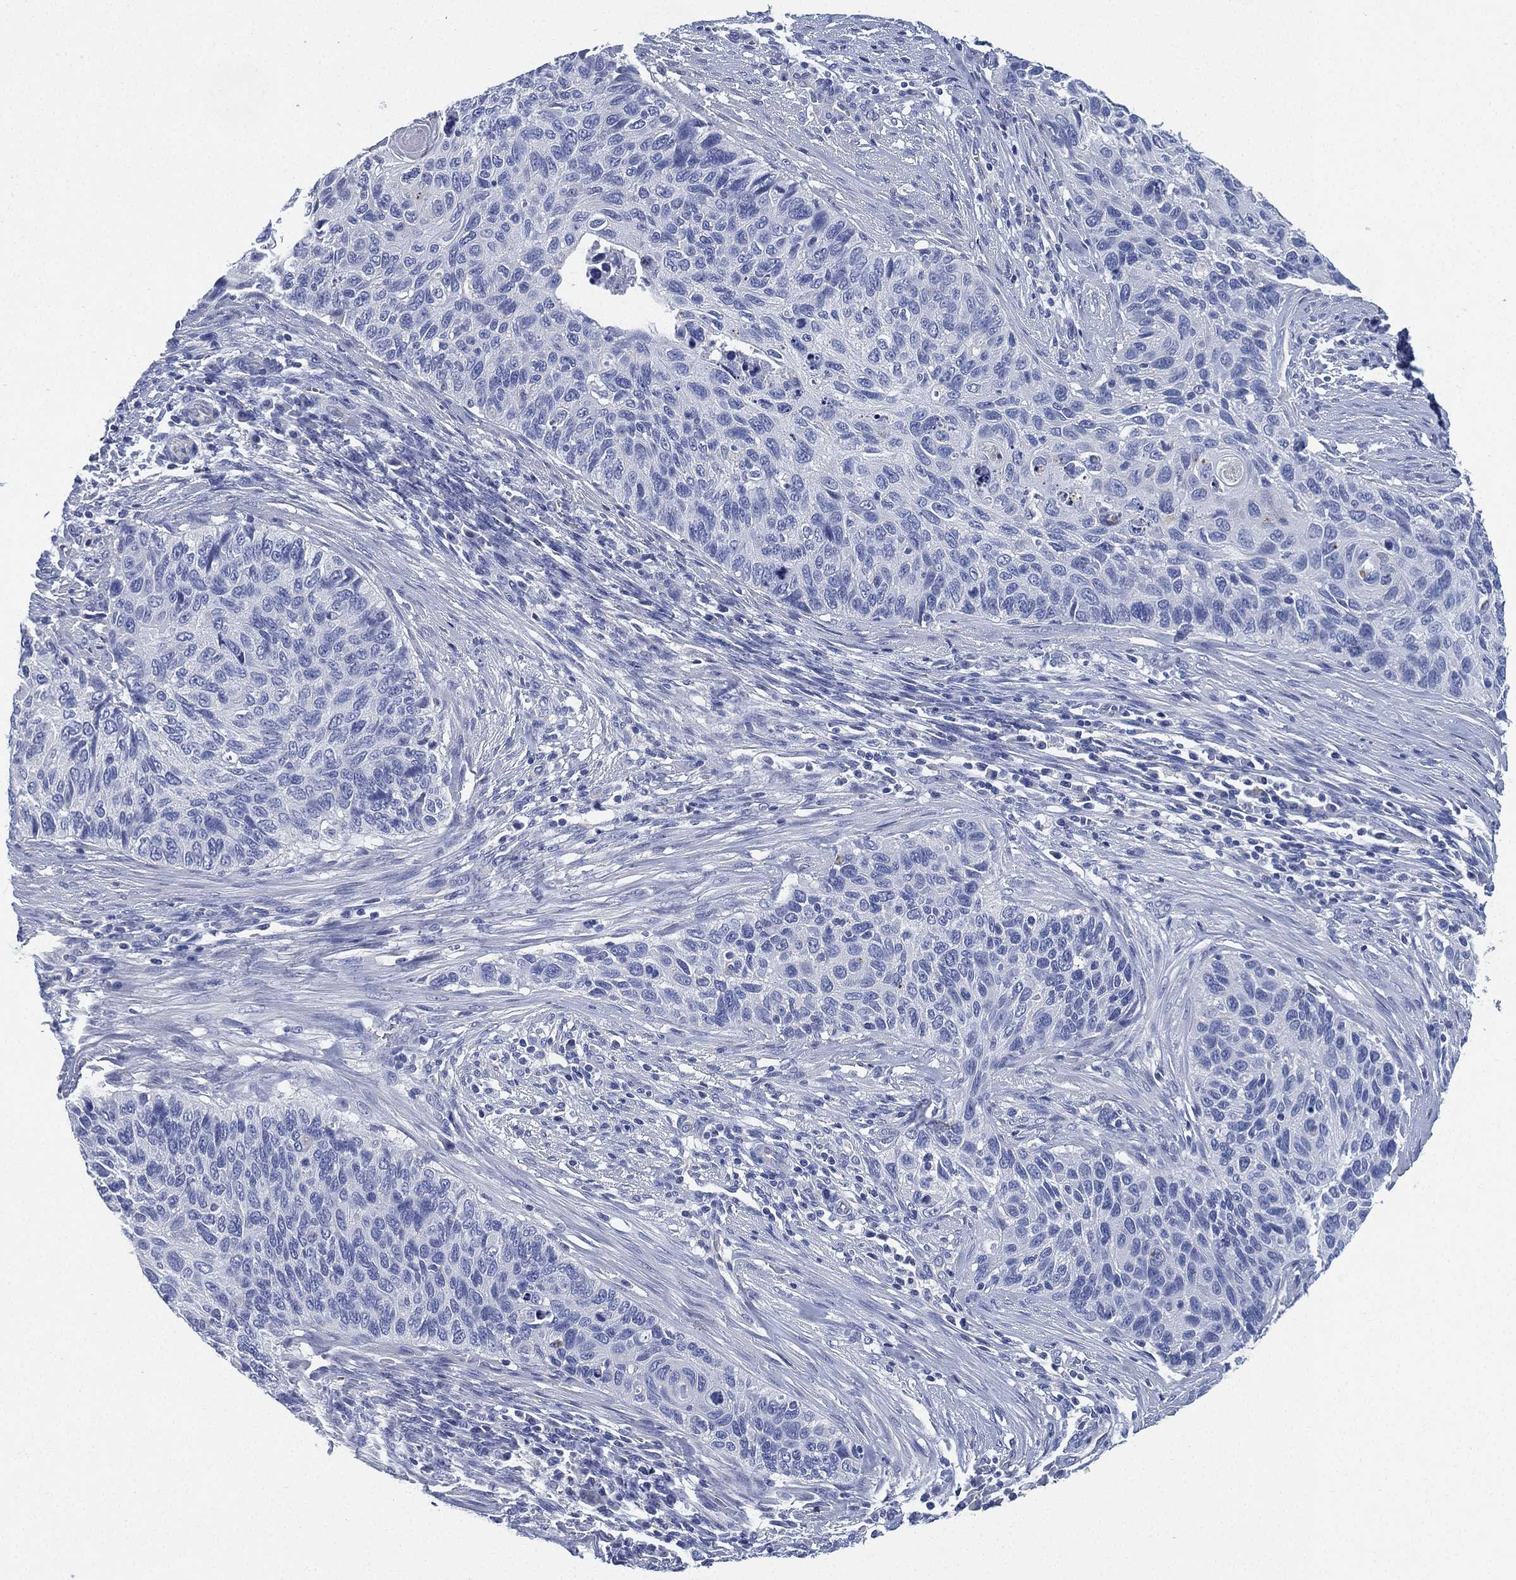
{"staining": {"intensity": "negative", "quantity": "none", "location": "none"}, "tissue": "cervical cancer", "cell_type": "Tumor cells", "image_type": "cancer", "snomed": [{"axis": "morphology", "description": "Squamous cell carcinoma, NOS"}, {"axis": "topography", "description": "Cervix"}], "caption": "Immunohistochemistry (IHC) micrograph of human cervical cancer (squamous cell carcinoma) stained for a protein (brown), which exhibits no staining in tumor cells. The staining was performed using DAB to visualize the protein expression in brown, while the nuclei were stained in blue with hematoxylin (Magnification: 20x).", "gene": "CCDC70", "patient": {"sex": "female", "age": 70}}